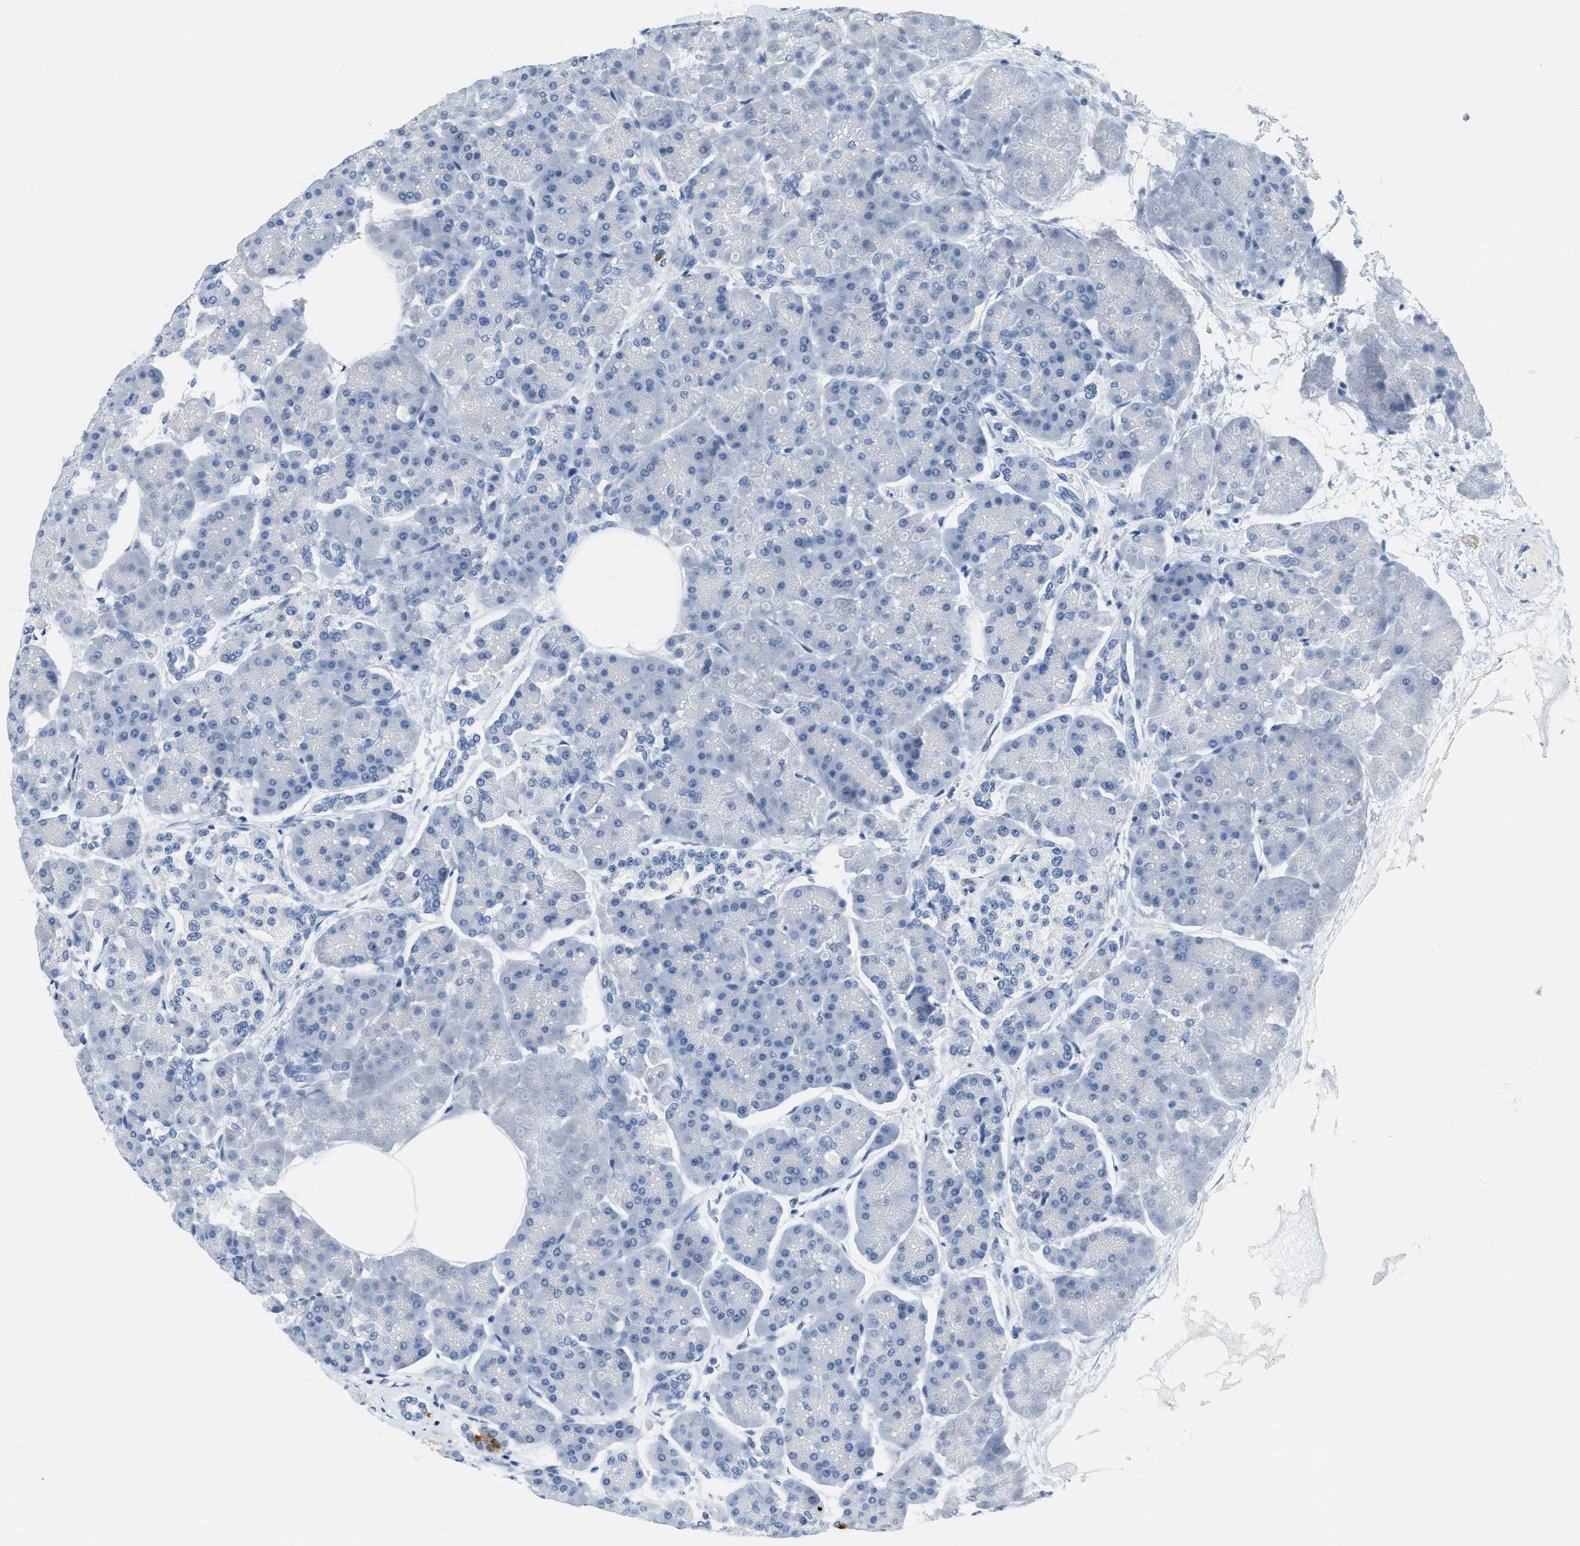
{"staining": {"intensity": "negative", "quantity": "none", "location": "none"}, "tissue": "pancreas", "cell_type": "Exocrine glandular cells", "image_type": "normal", "snomed": [{"axis": "morphology", "description": "Normal tissue, NOS"}, {"axis": "topography", "description": "Pancreas"}], "caption": "Benign pancreas was stained to show a protein in brown. There is no significant staining in exocrine glandular cells. (DAB (3,3'-diaminobenzidine) IHC, high magnification).", "gene": "LCN2", "patient": {"sex": "female", "age": 70}}